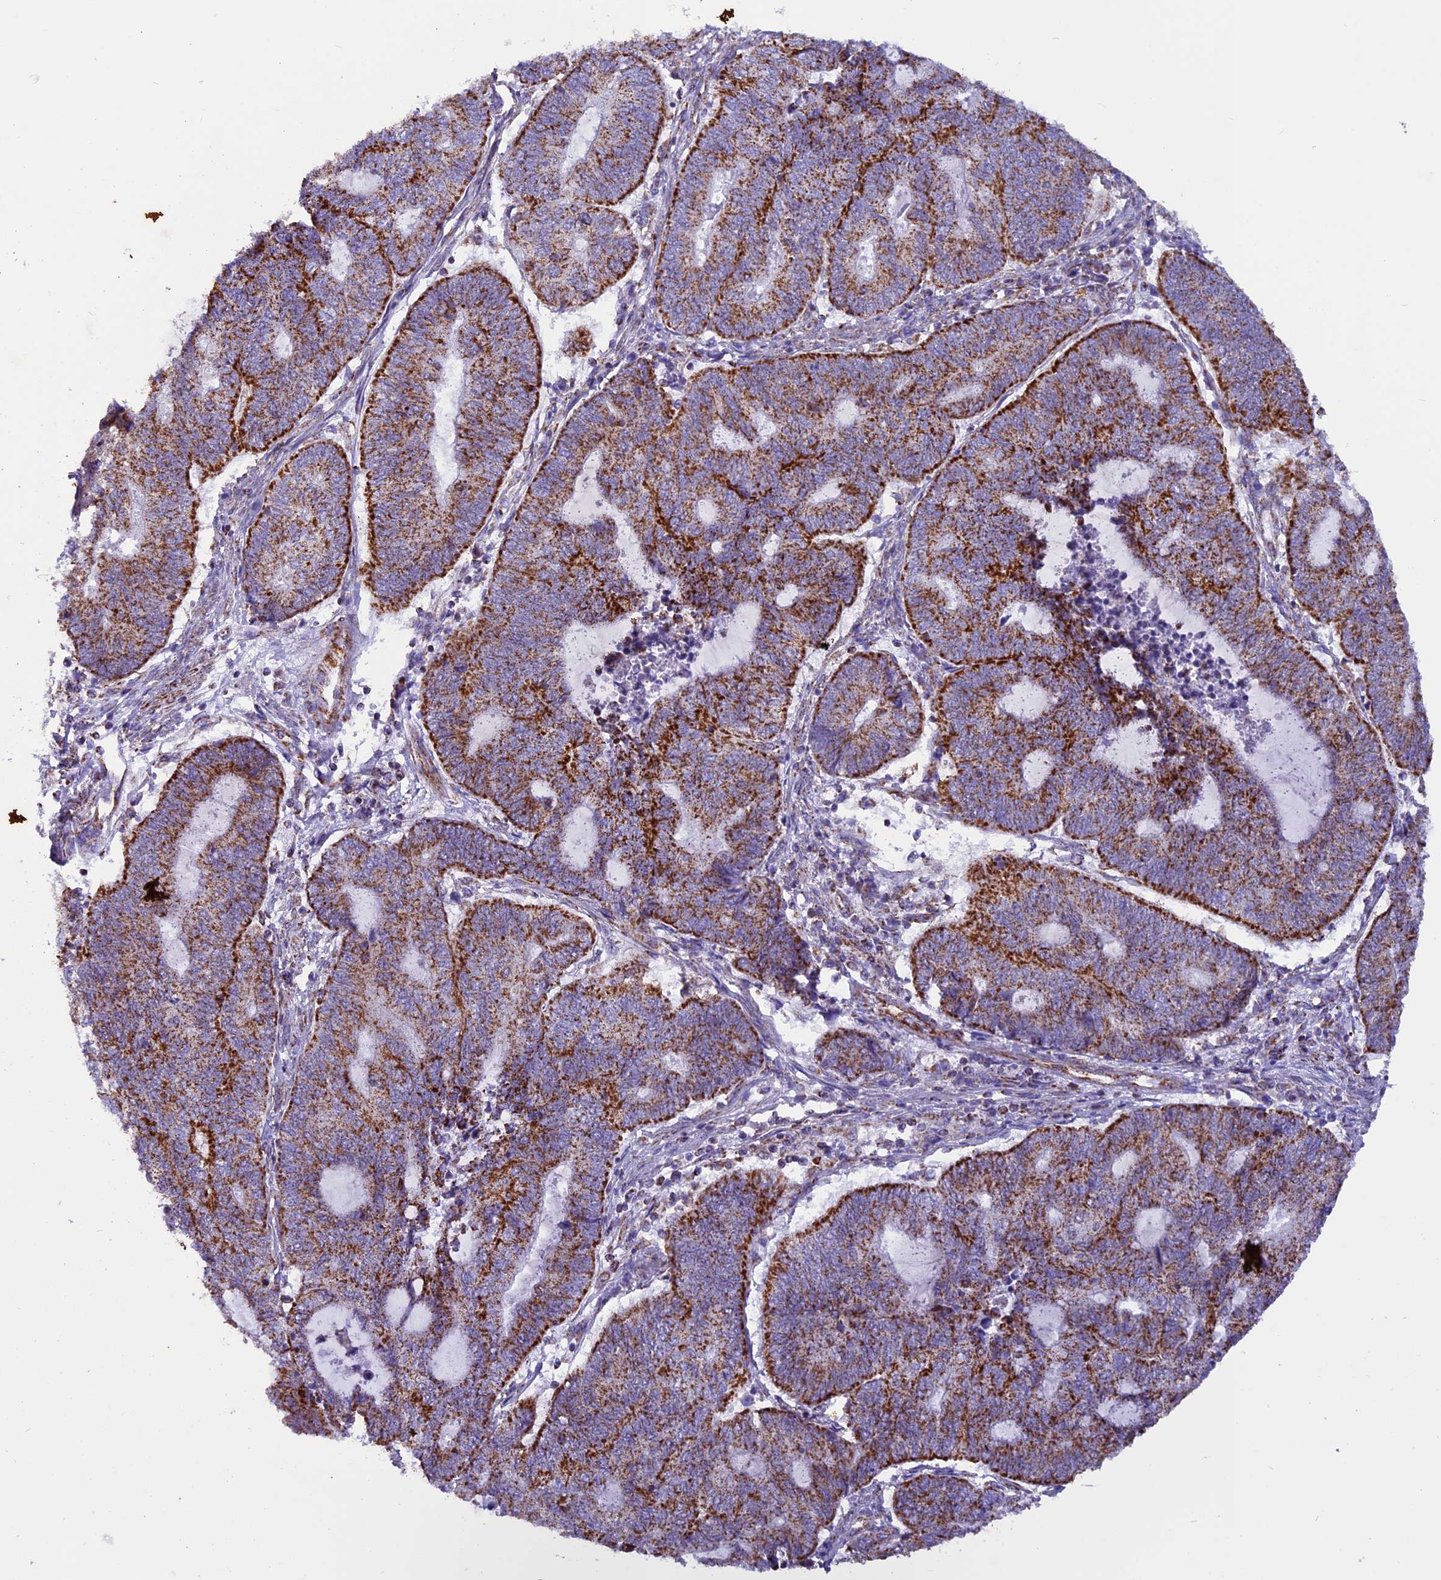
{"staining": {"intensity": "strong", "quantity": ">75%", "location": "cytoplasmic/membranous"}, "tissue": "endometrial cancer", "cell_type": "Tumor cells", "image_type": "cancer", "snomed": [{"axis": "morphology", "description": "Adenocarcinoma, NOS"}, {"axis": "topography", "description": "Uterus"}, {"axis": "topography", "description": "Endometrium"}], "caption": "Endometrial cancer was stained to show a protein in brown. There is high levels of strong cytoplasmic/membranous expression in approximately >75% of tumor cells.", "gene": "ICA1L", "patient": {"sex": "female", "age": 70}}